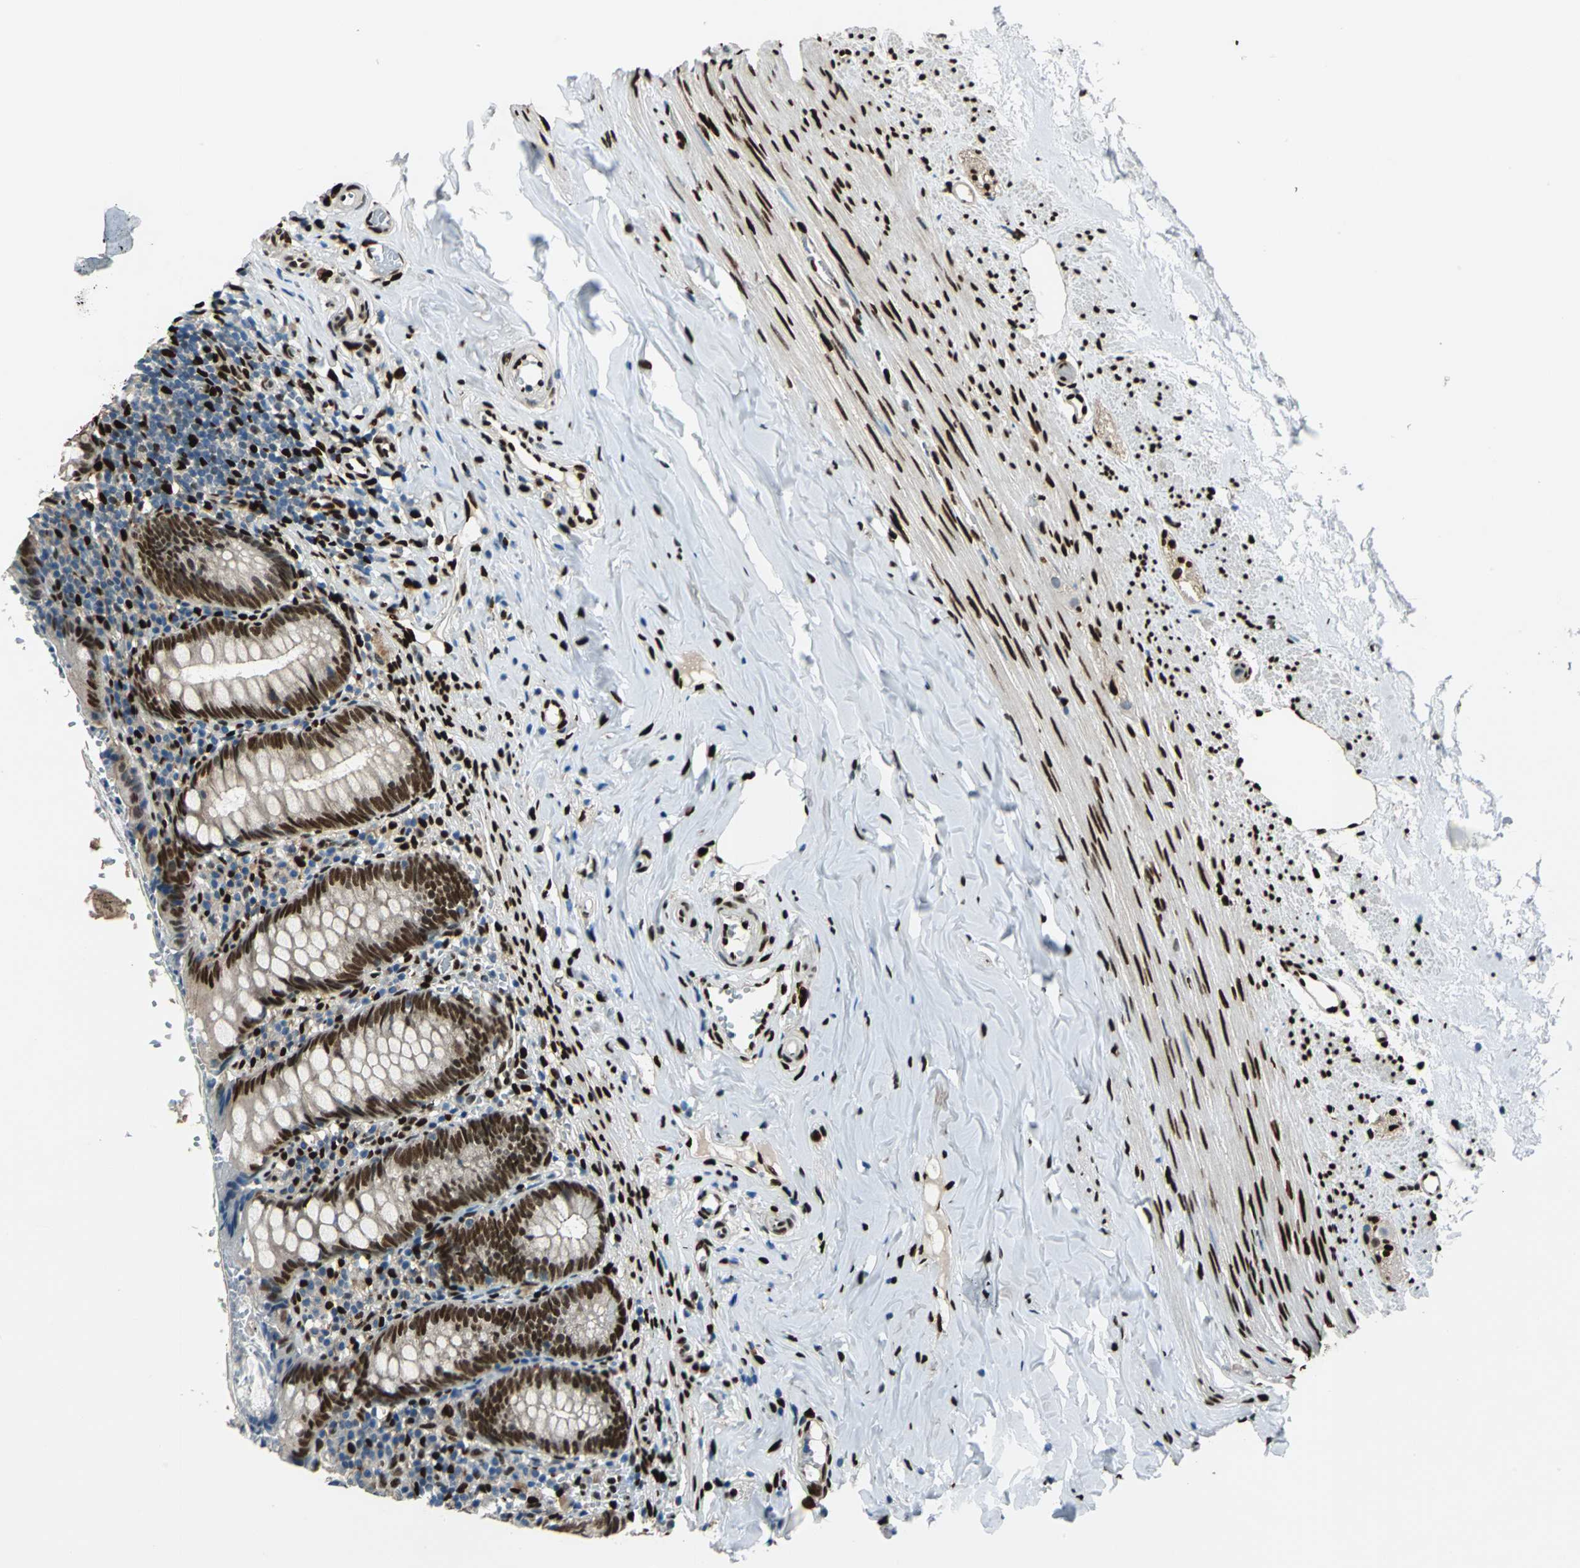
{"staining": {"intensity": "strong", "quantity": ">75%", "location": "cytoplasmic/membranous,nuclear"}, "tissue": "appendix", "cell_type": "Glandular cells", "image_type": "normal", "snomed": [{"axis": "morphology", "description": "Normal tissue, NOS"}, {"axis": "topography", "description": "Appendix"}], "caption": "A histopathology image of human appendix stained for a protein displays strong cytoplasmic/membranous,nuclear brown staining in glandular cells. (IHC, brightfield microscopy, high magnification).", "gene": "NFIA", "patient": {"sex": "female", "age": 10}}